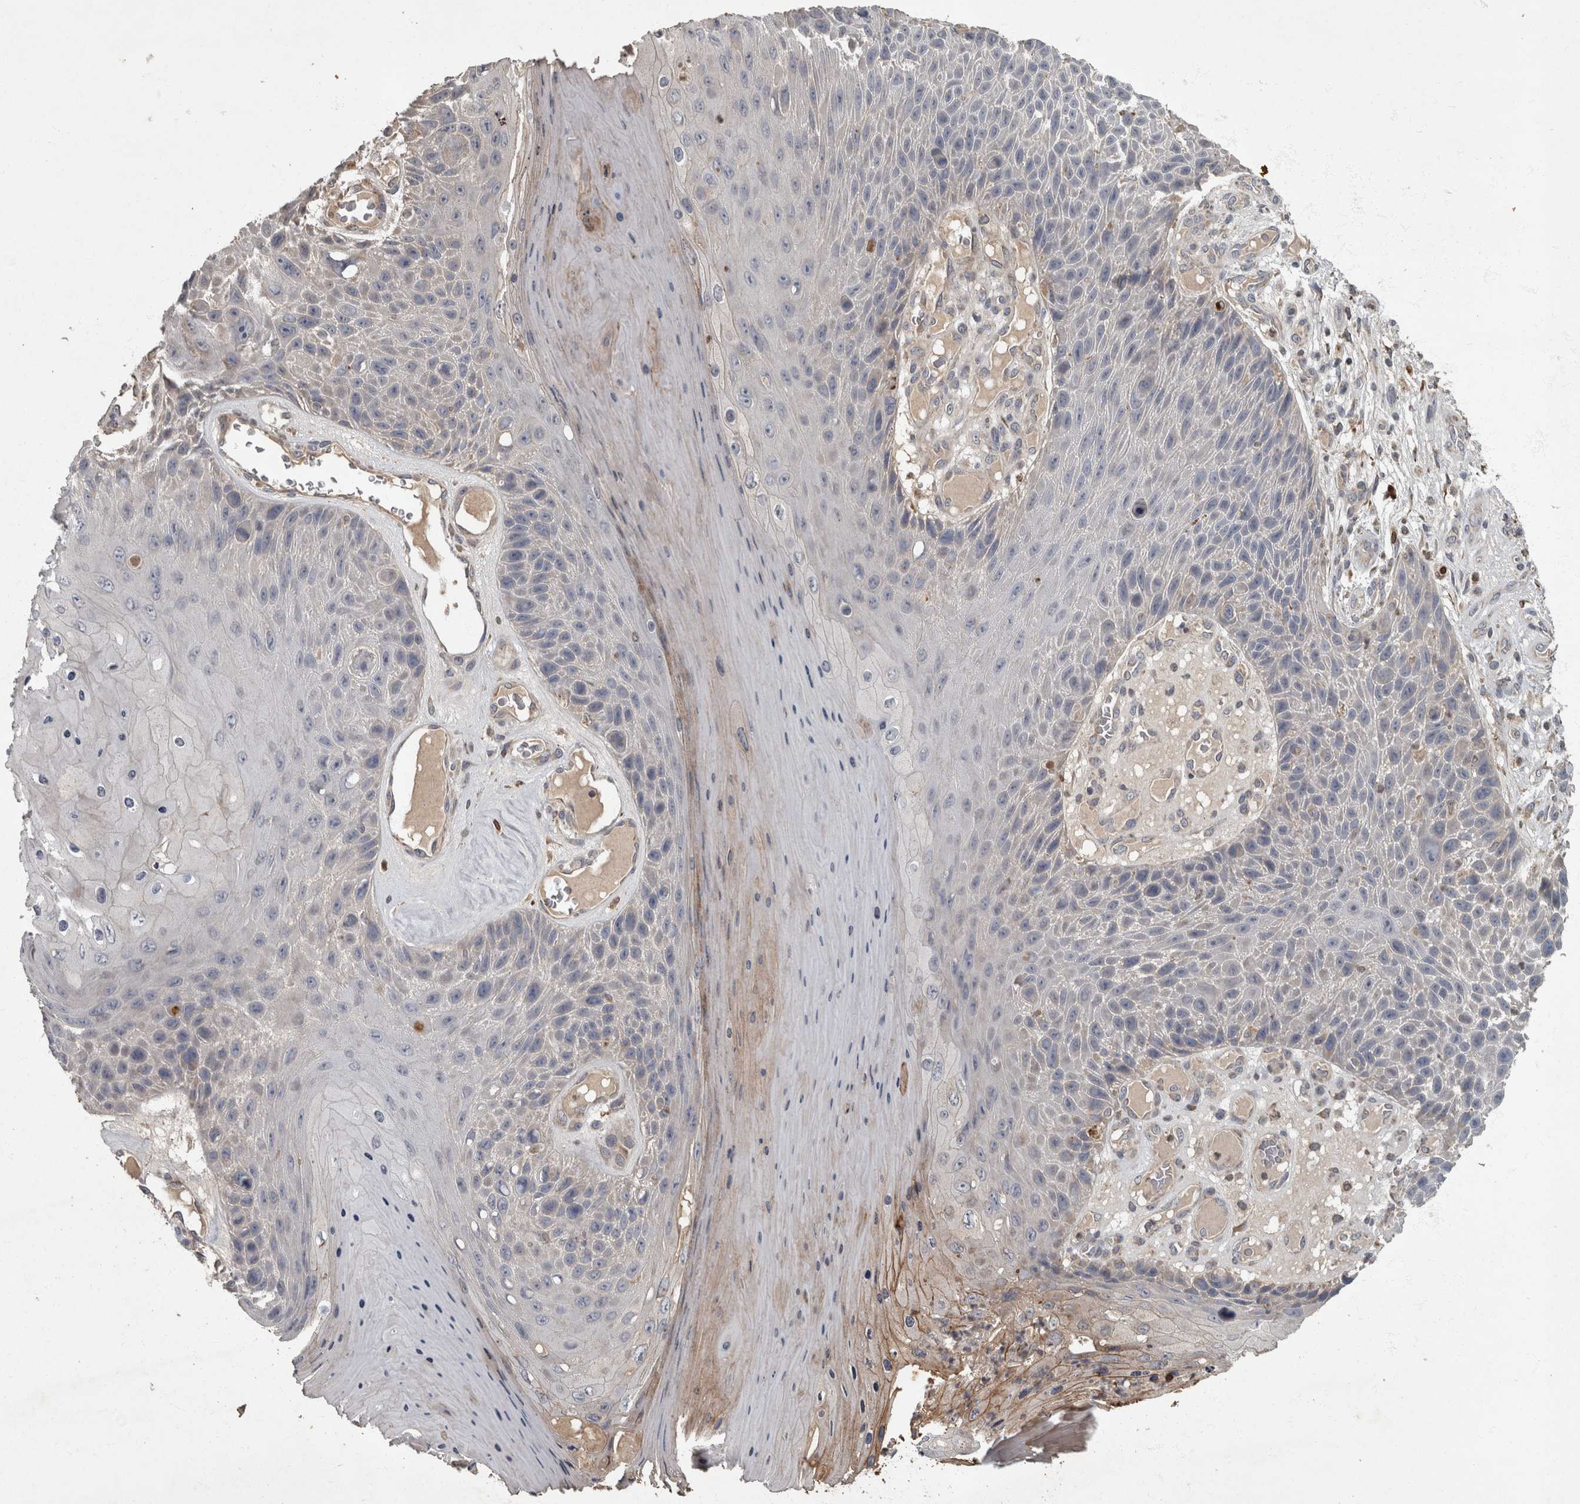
{"staining": {"intensity": "negative", "quantity": "none", "location": "none"}, "tissue": "skin cancer", "cell_type": "Tumor cells", "image_type": "cancer", "snomed": [{"axis": "morphology", "description": "Squamous cell carcinoma, NOS"}, {"axis": "topography", "description": "Skin"}], "caption": "High power microscopy photomicrograph of an immunohistochemistry photomicrograph of skin cancer, revealing no significant expression in tumor cells. (DAB (3,3'-diaminobenzidine) IHC visualized using brightfield microscopy, high magnification).", "gene": "PPP1R3C", "patient": {"sex": "female", "age": 88}}